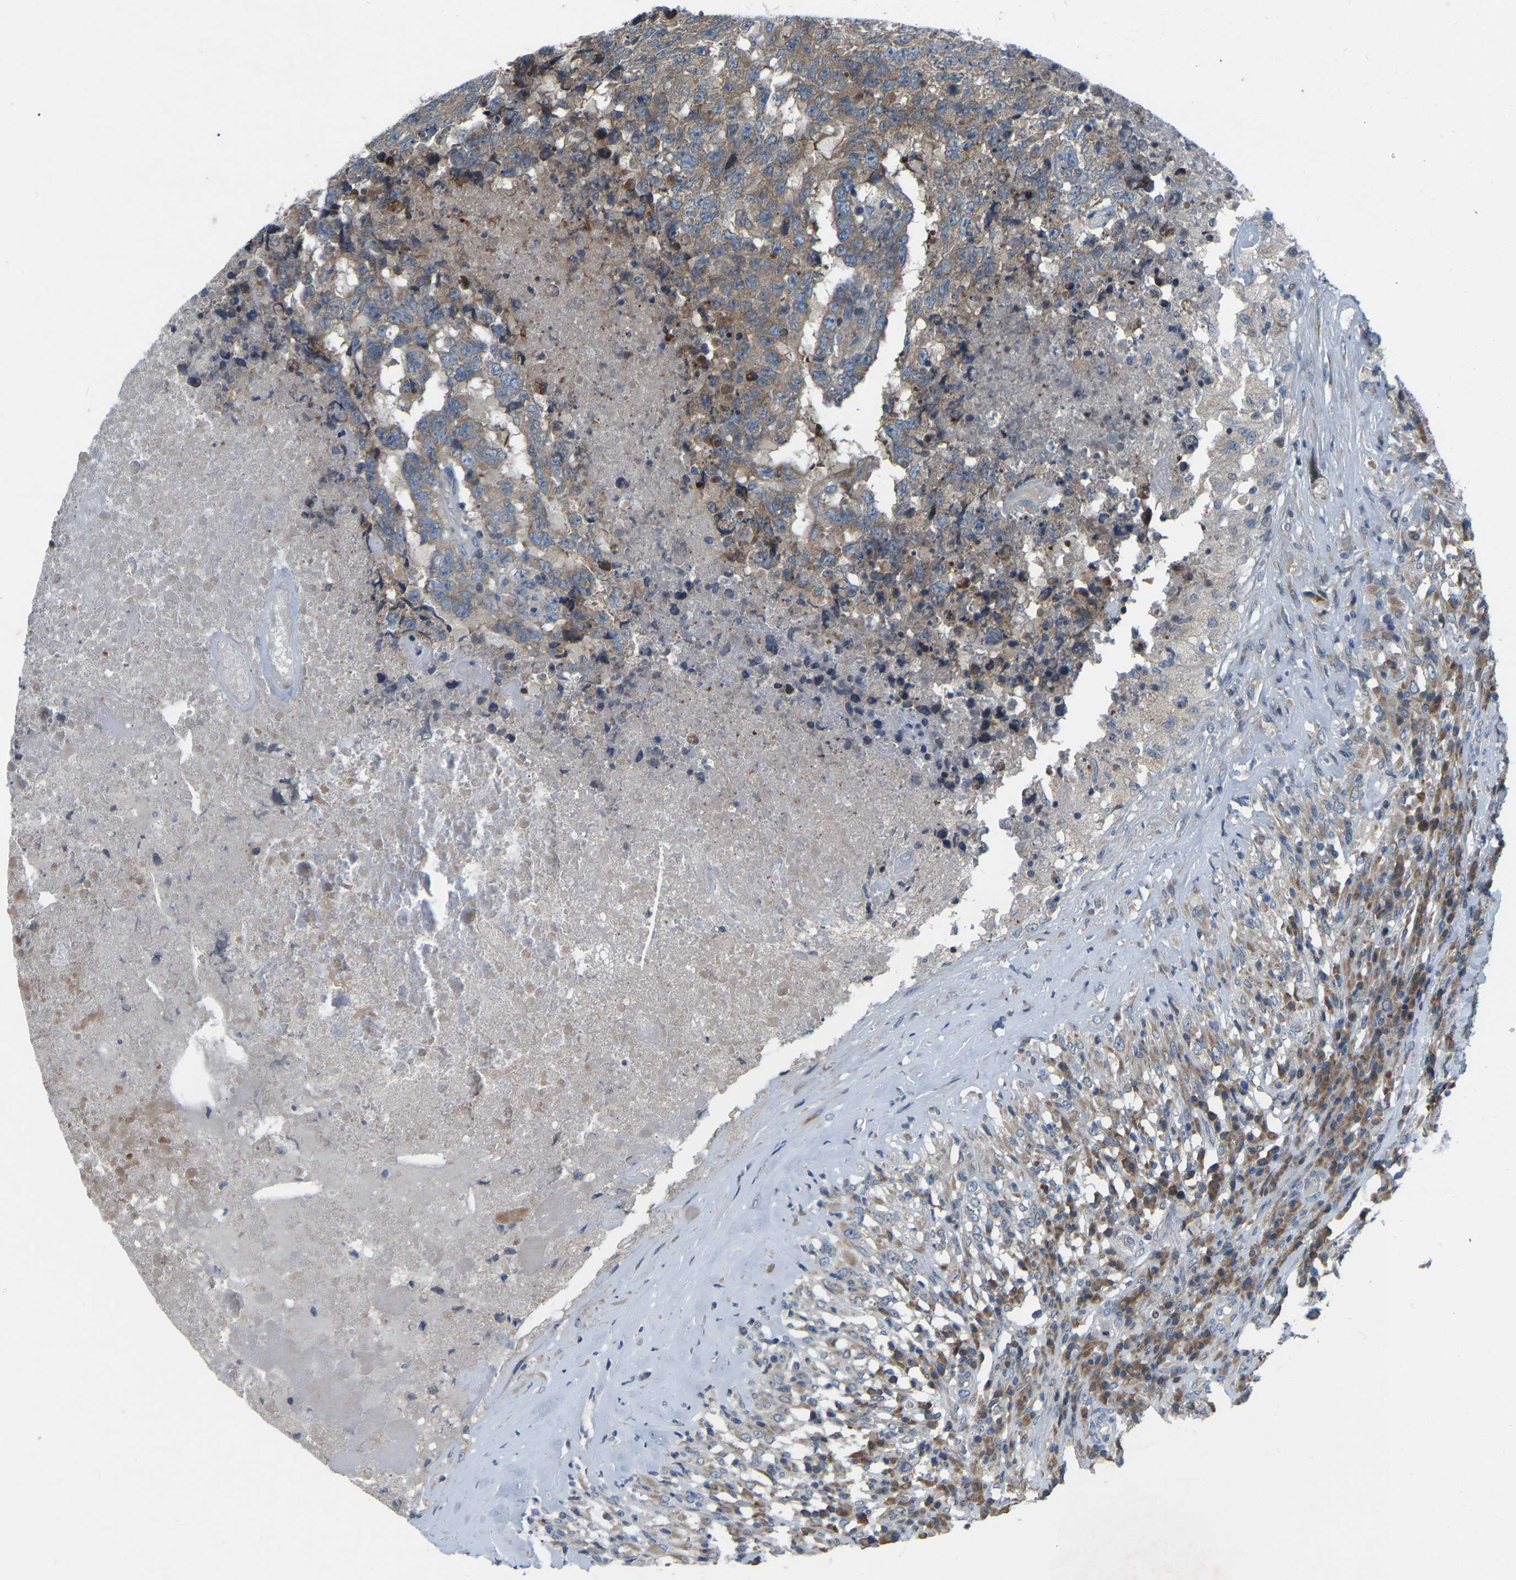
{"staining": {"intensity": "weak", "quantity": ">75%", "location": "cytoplasmic/membranous"}, "tissue": "testis cancer", "cell_type": "Tumor cells", "image_type": "cancer", "snomed": [{"axis": "morphology", "description": "Necrosis, NOS"}, {"axis": "morphology", "description": "Carcinoma, Embryonal, NOS"}, {"axis": "topography", "description": "Testis"}], "caption": "Protein expression analysis of testis embryonal carcinoma reveals weak cytoplasmic/membranous expression in about >75% of tumor cells.", "gene": "PARL", "patient": {"sex": "male", "age": 19}}